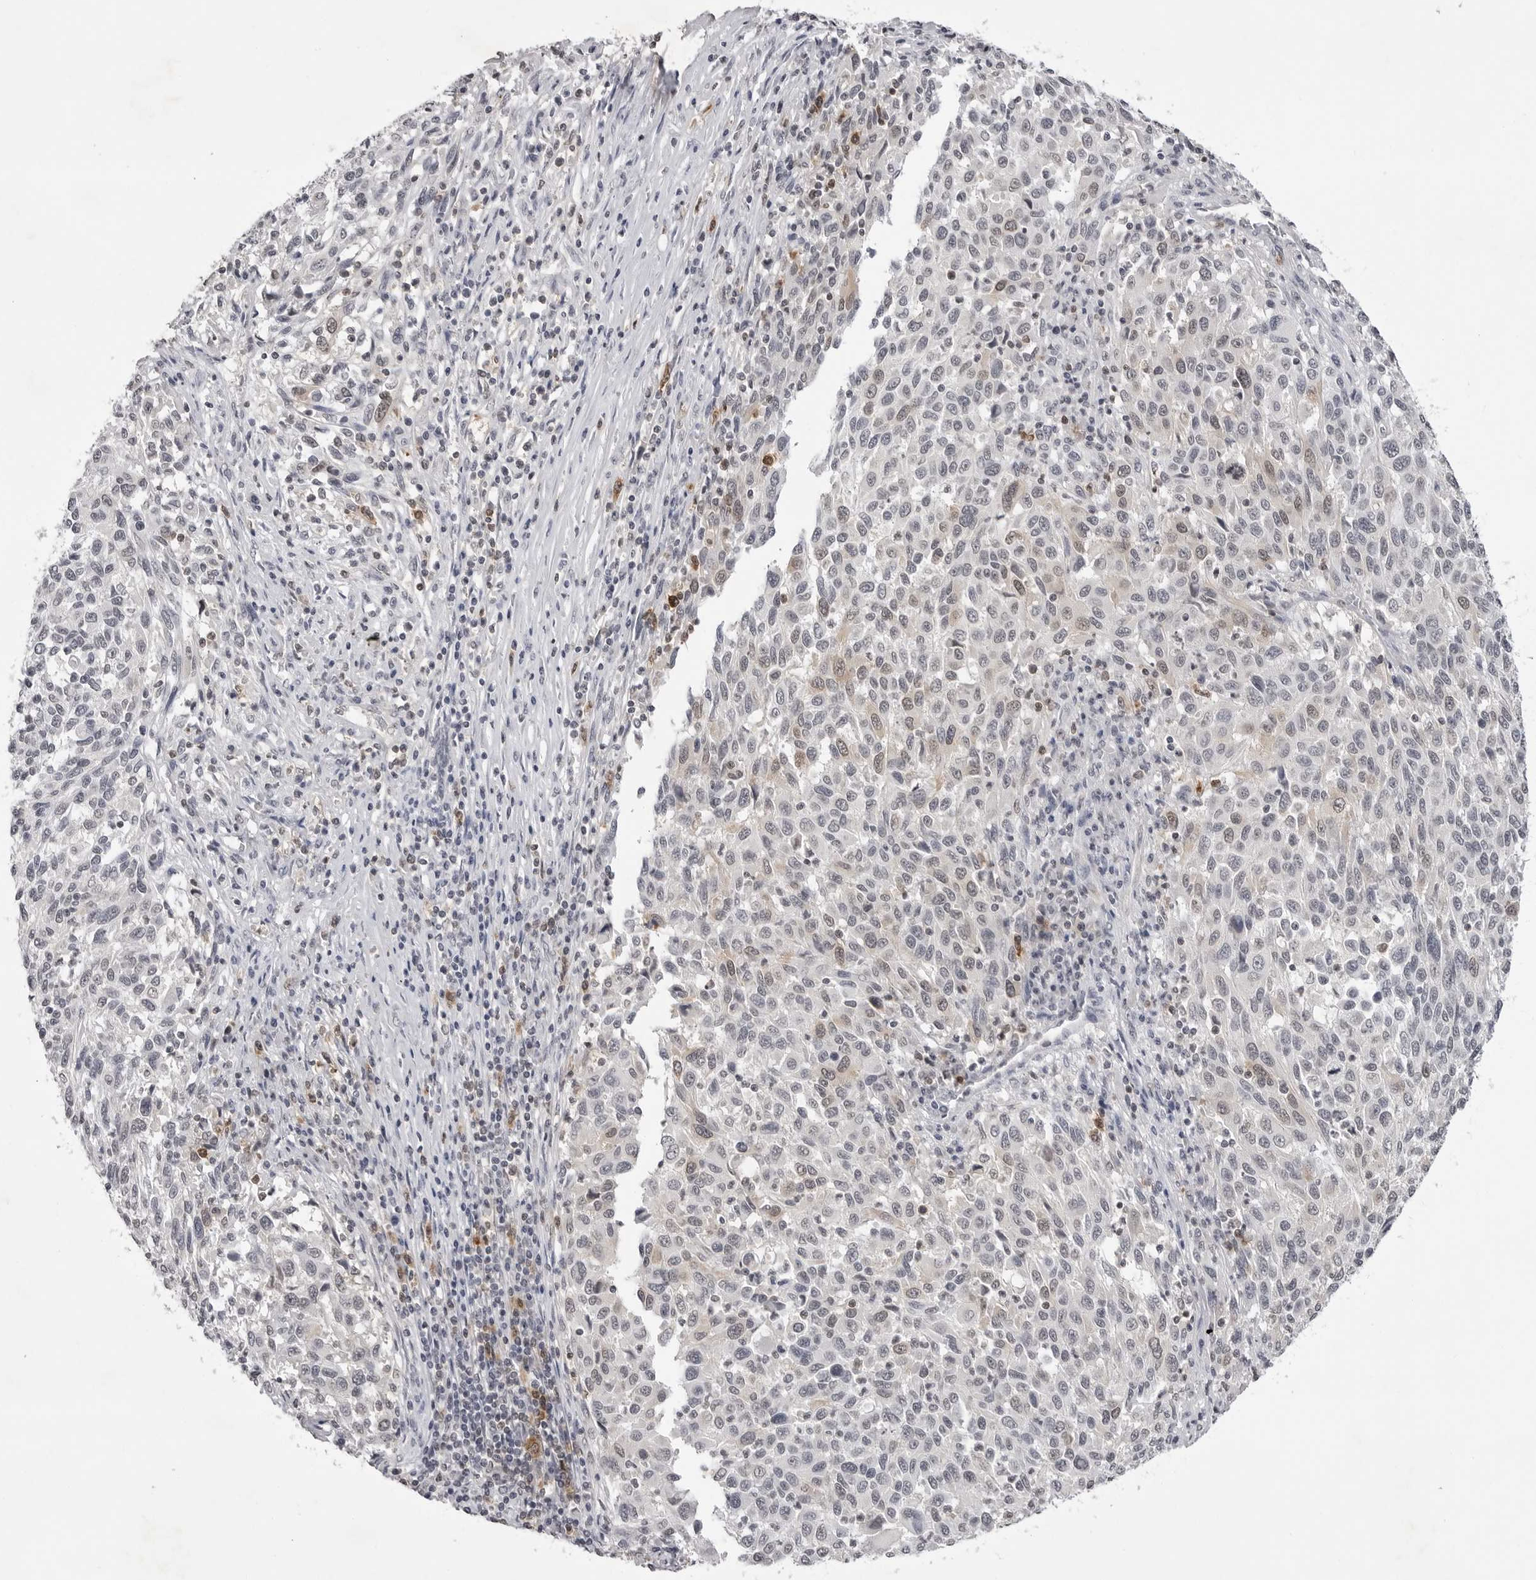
{"staining": {"intensity": "negative", "quantity": "none", "location": "none"}, "tissue": "melanoma", "cell_type": "Tumor cells", "image_type": "cancer", "snomed": [{"axis": "morphology", "description": "Malignant melanoma, Metastatic site"}, {"axis": "topography", "description": "Lymph node"}], "caption": "Tumor cells are negative for brown protein staining in malignant melanoma (metastatic site). (DAB IHC visualized using brightfield microscopy, high magnification).", "gene": "RRM1", "patient": {"sex": "male", "age": 61}}